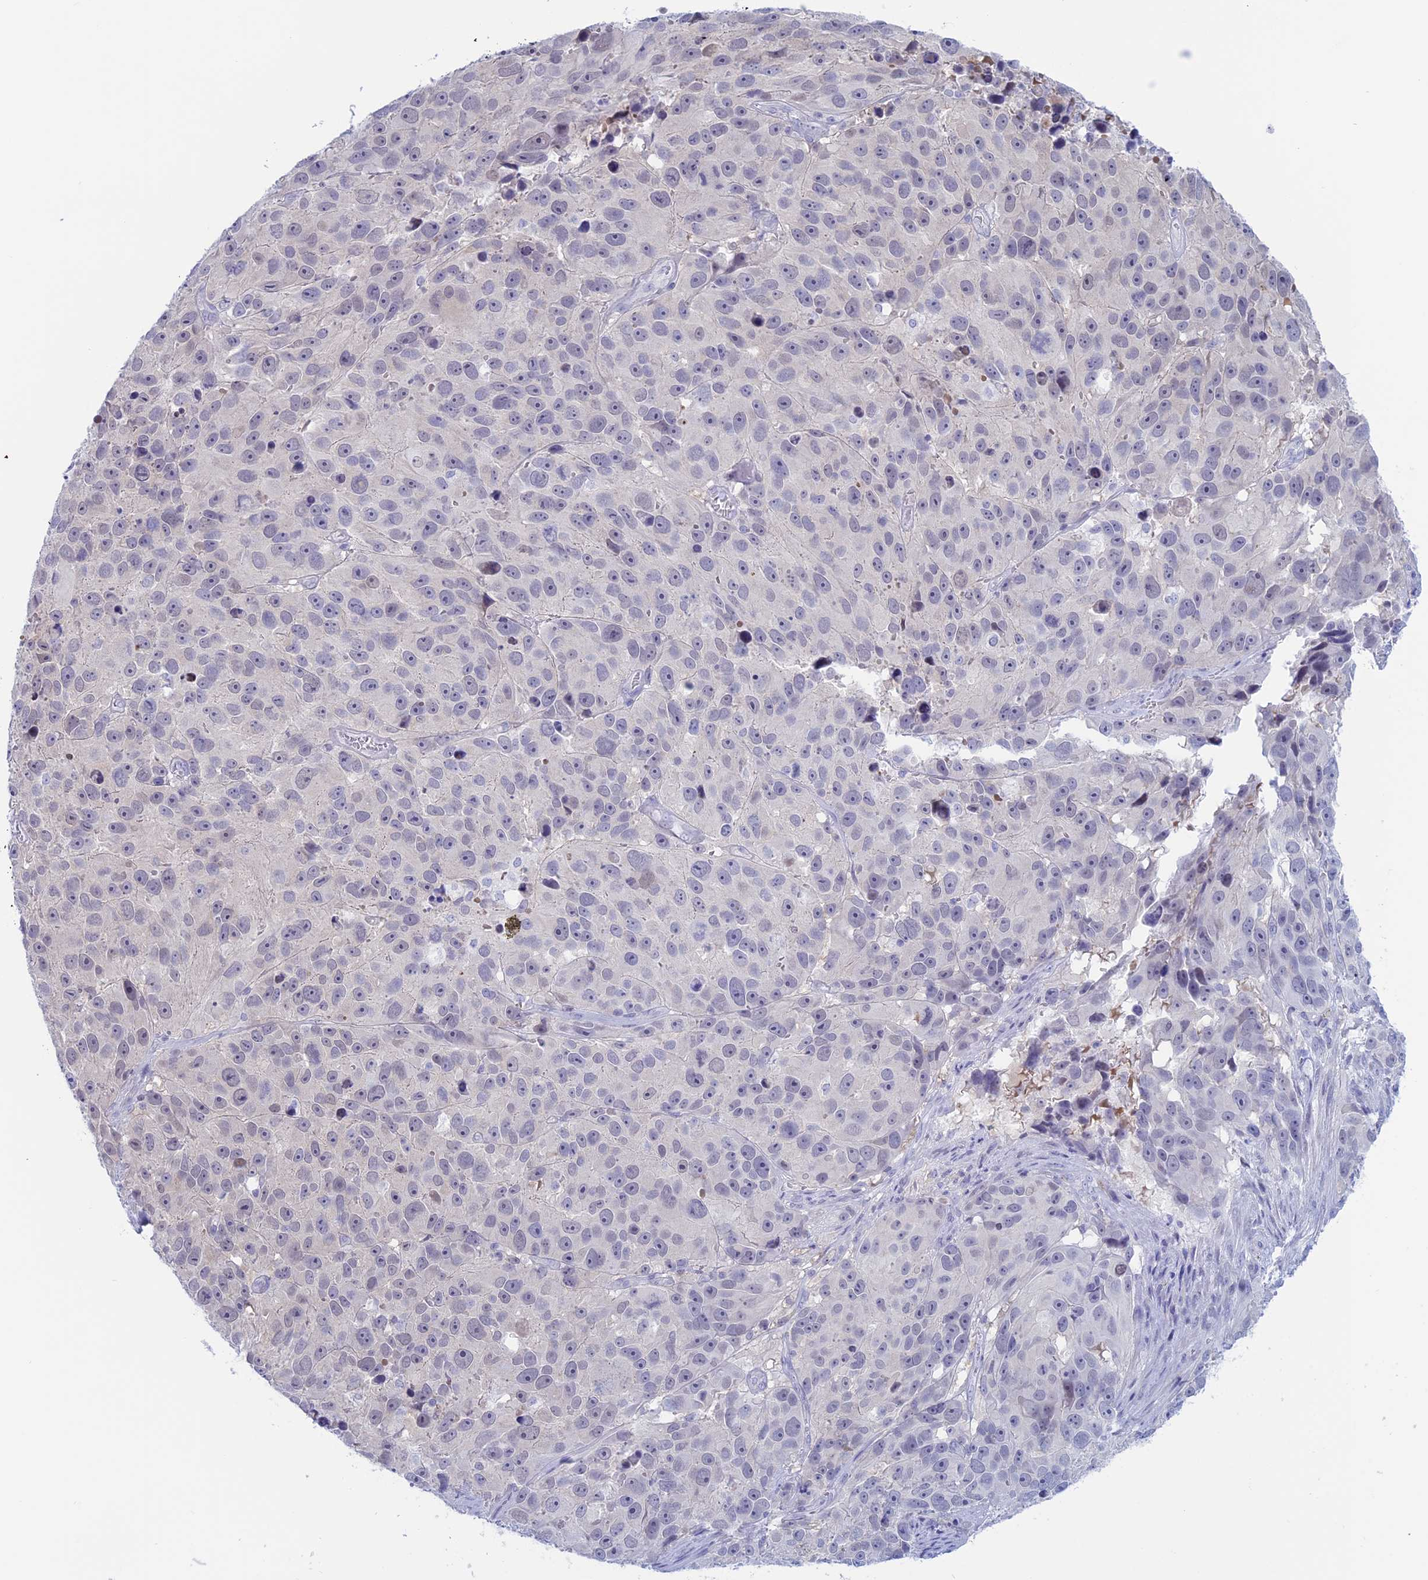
{"staining": {"intensity": "negative", "quantity": "none", "location": "none"}, "tissue": "melanoma", "cell_type": "Tumor cells", "image_type": "cancer", "snomed": [{"axis": "morphology", "description": "Malignant melanoma, NOS"}, {"axis": "topography", "description": "Skin"}], "caption": "Tumor cells show no significant staining in malignant melanoma.", "gene": "LHFPL2", "patient": {"sex": "male", "age": 84}}